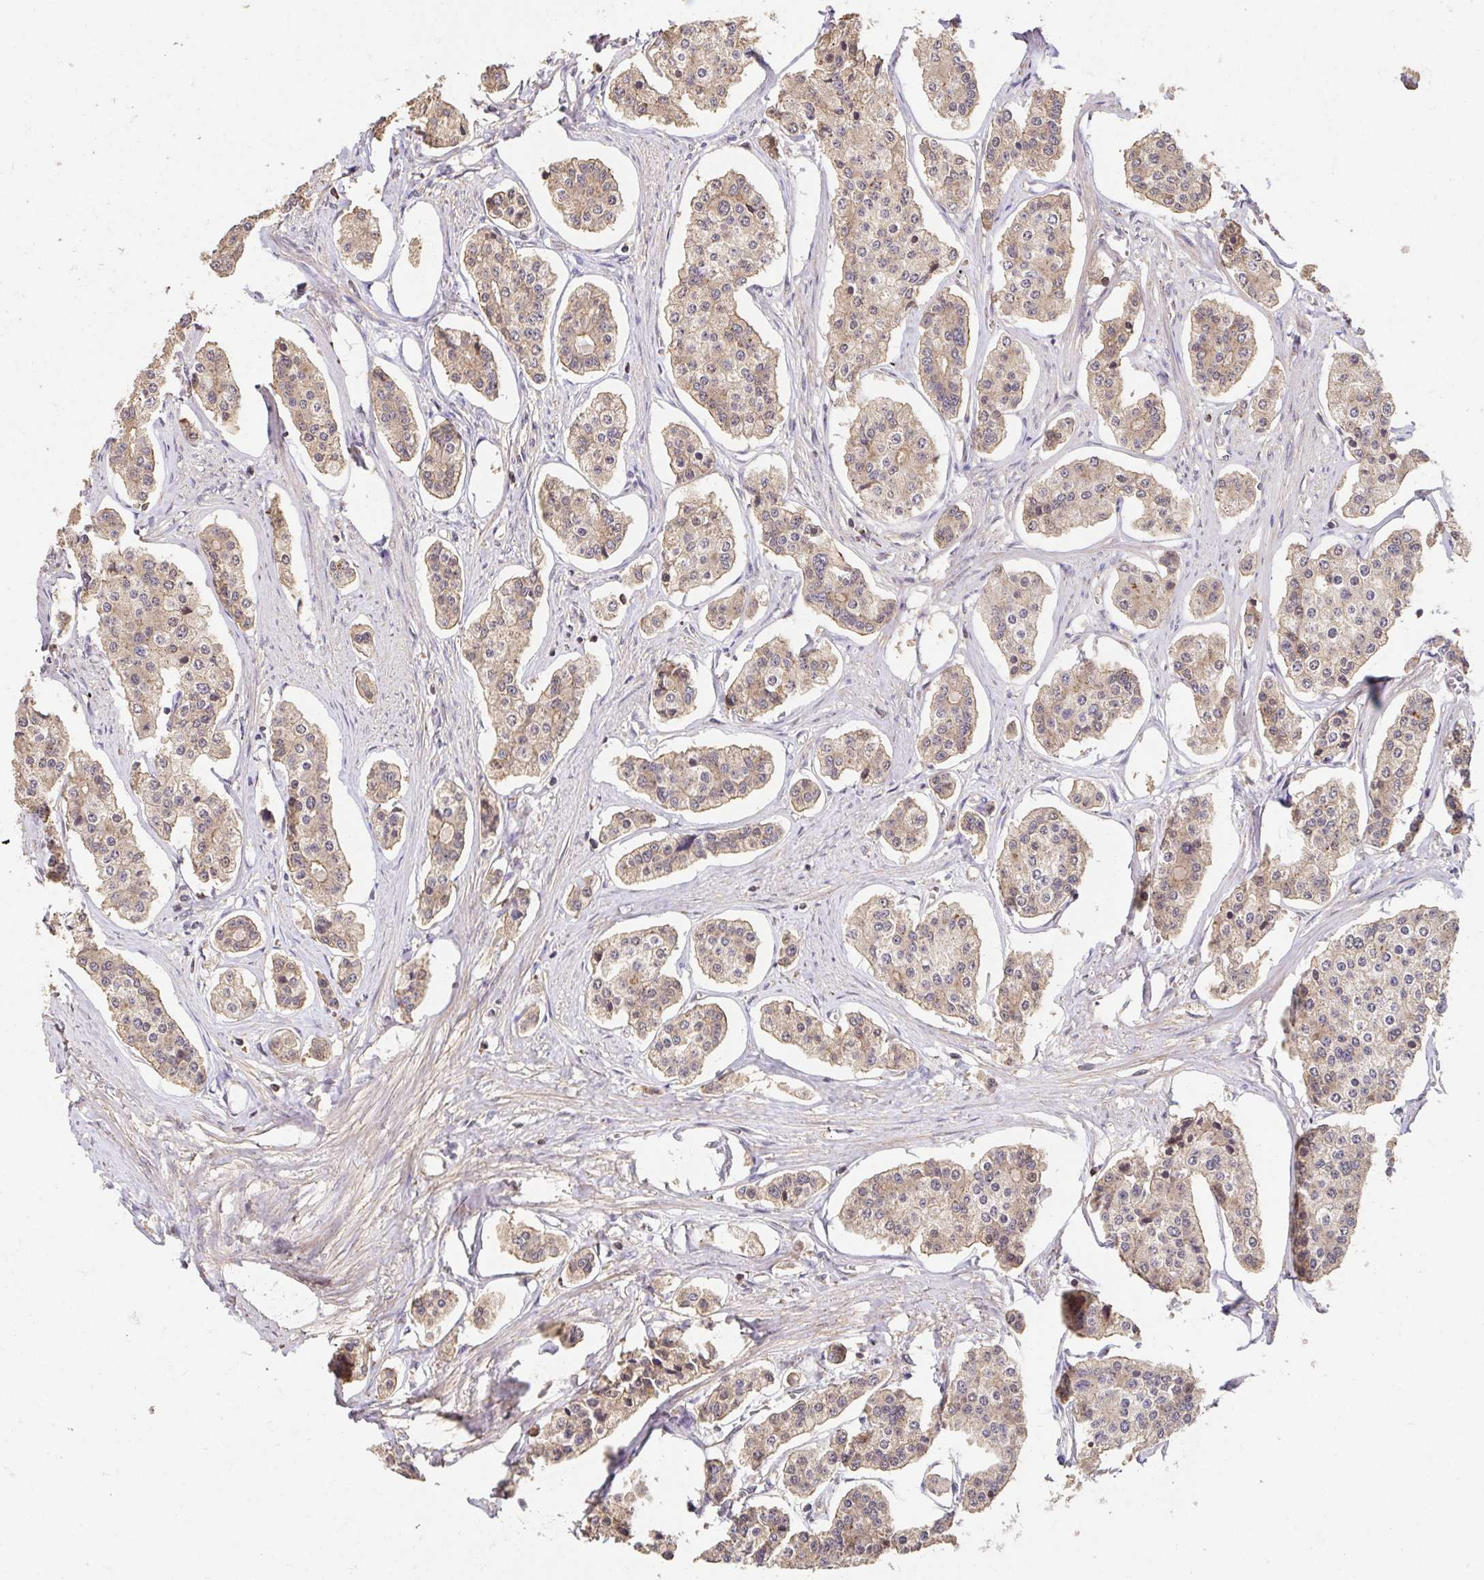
{"staining": {"intensity": "weak", "quantity": ">75%", "location": "cytoplasmic/membranous"}, "tissue": "carcinoid", "cell_type": "Tumor cells", "image_type": "cancer", "snomed": [{"axis": "morphology", "description": "Carcinoid, malignant, NOS"}, {"axis": "topography", "description": "Small intestine"}], "caption": "Malignant carcinoid tissue demonstrates weak cytoplasmic/membranous positivity in about >75% of tumor cells", "gene": "APBB1", "patient": {"sex": "female", "age": 65}}